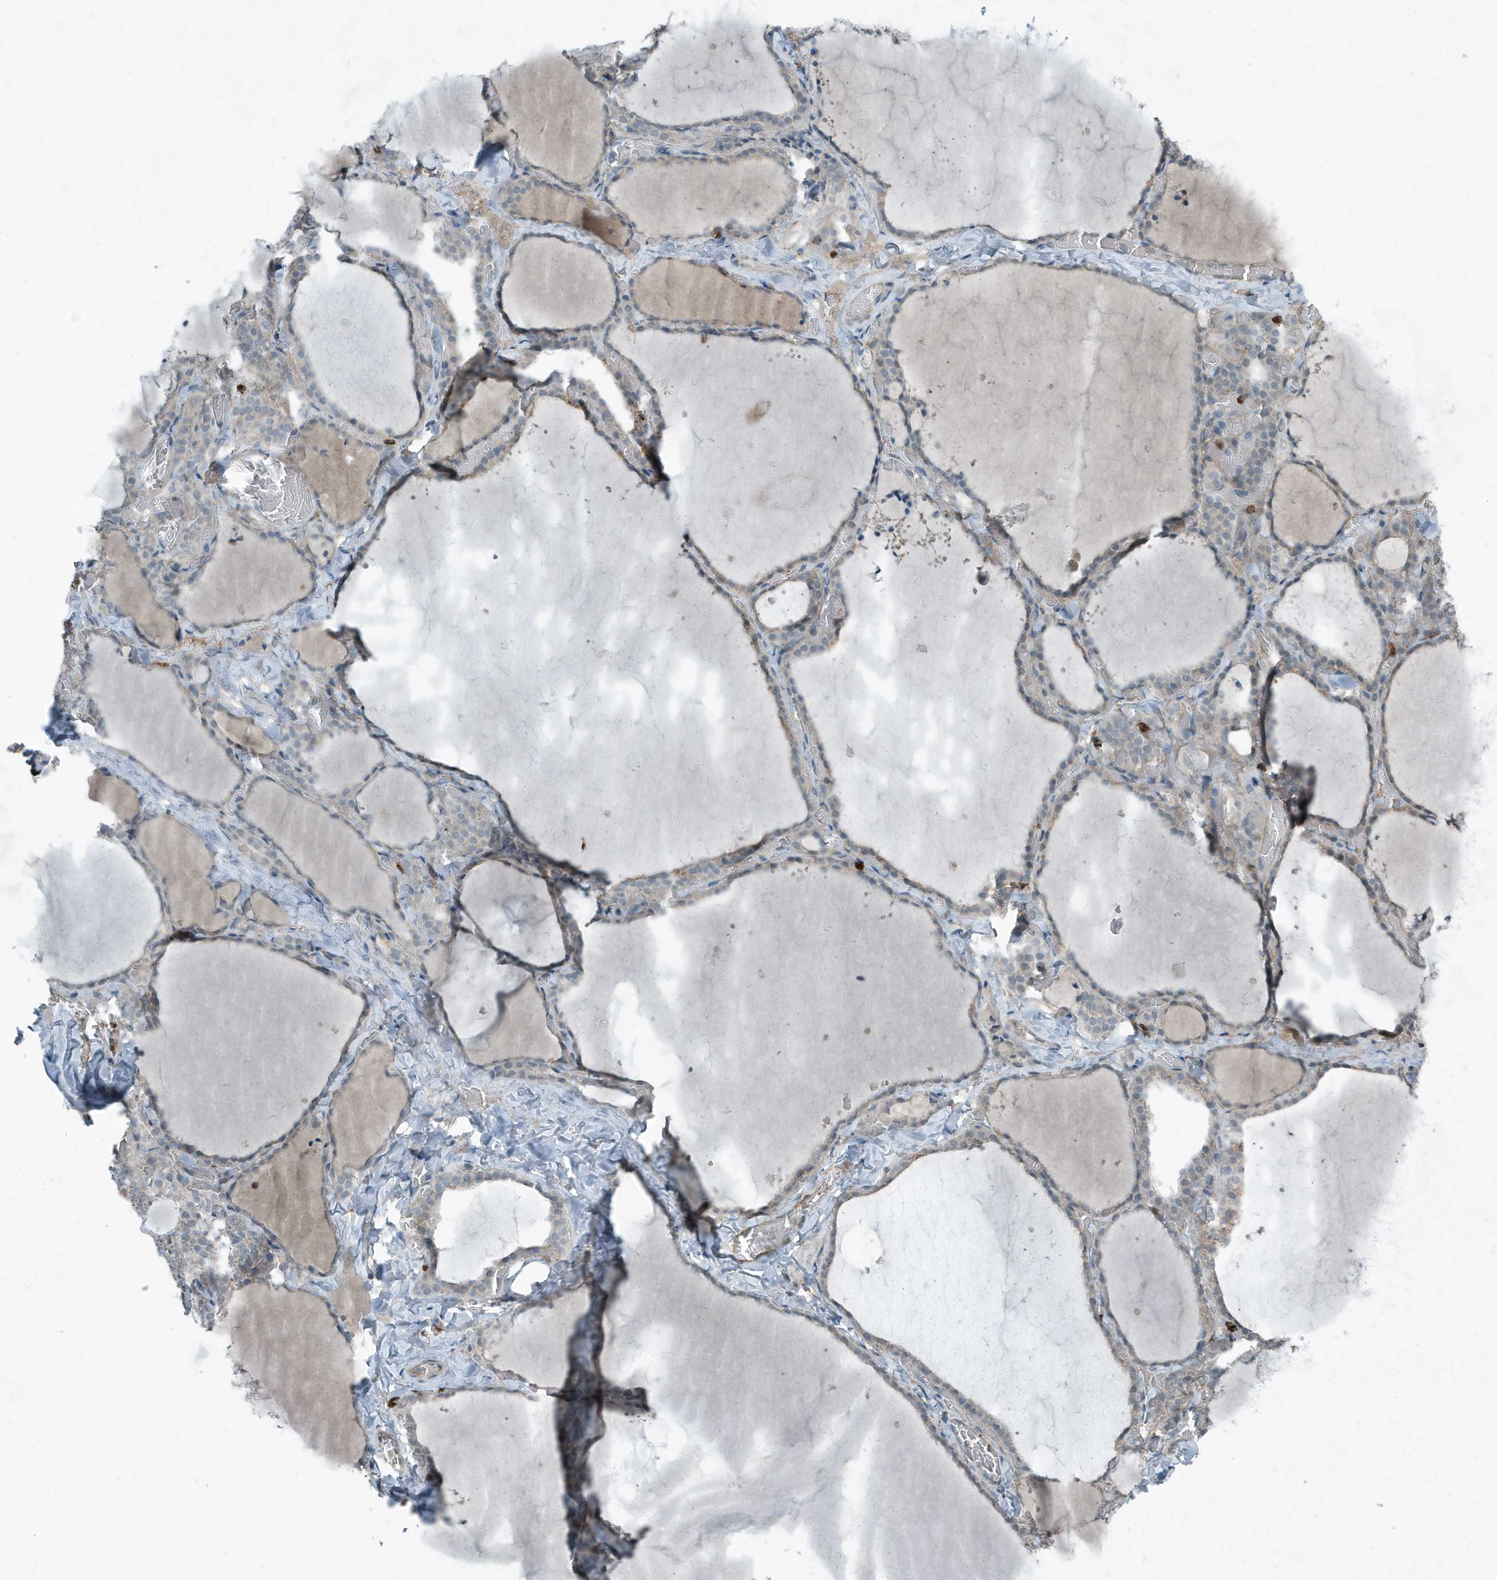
{"staining": {"intensity": "weak", "quantity": "<25%", "location": "cytoplasmic/membranous"}, "tissue": "thyroid gland", "cell_type": "Glandular cells", "image_type": "normal", "snomed": [{"axis": "morphology", "description": "Normal tissue, NOS"}, {"axis": "topography", "description": "Thyroid gland"}], "caption": "Thyroid gland was stained to show a protein in brown. There is no significant positivity in glandular cells. Nuclei are stained in blue.", "gene": "DAPP1", "patient": {"sex": "female", "age": 22}}